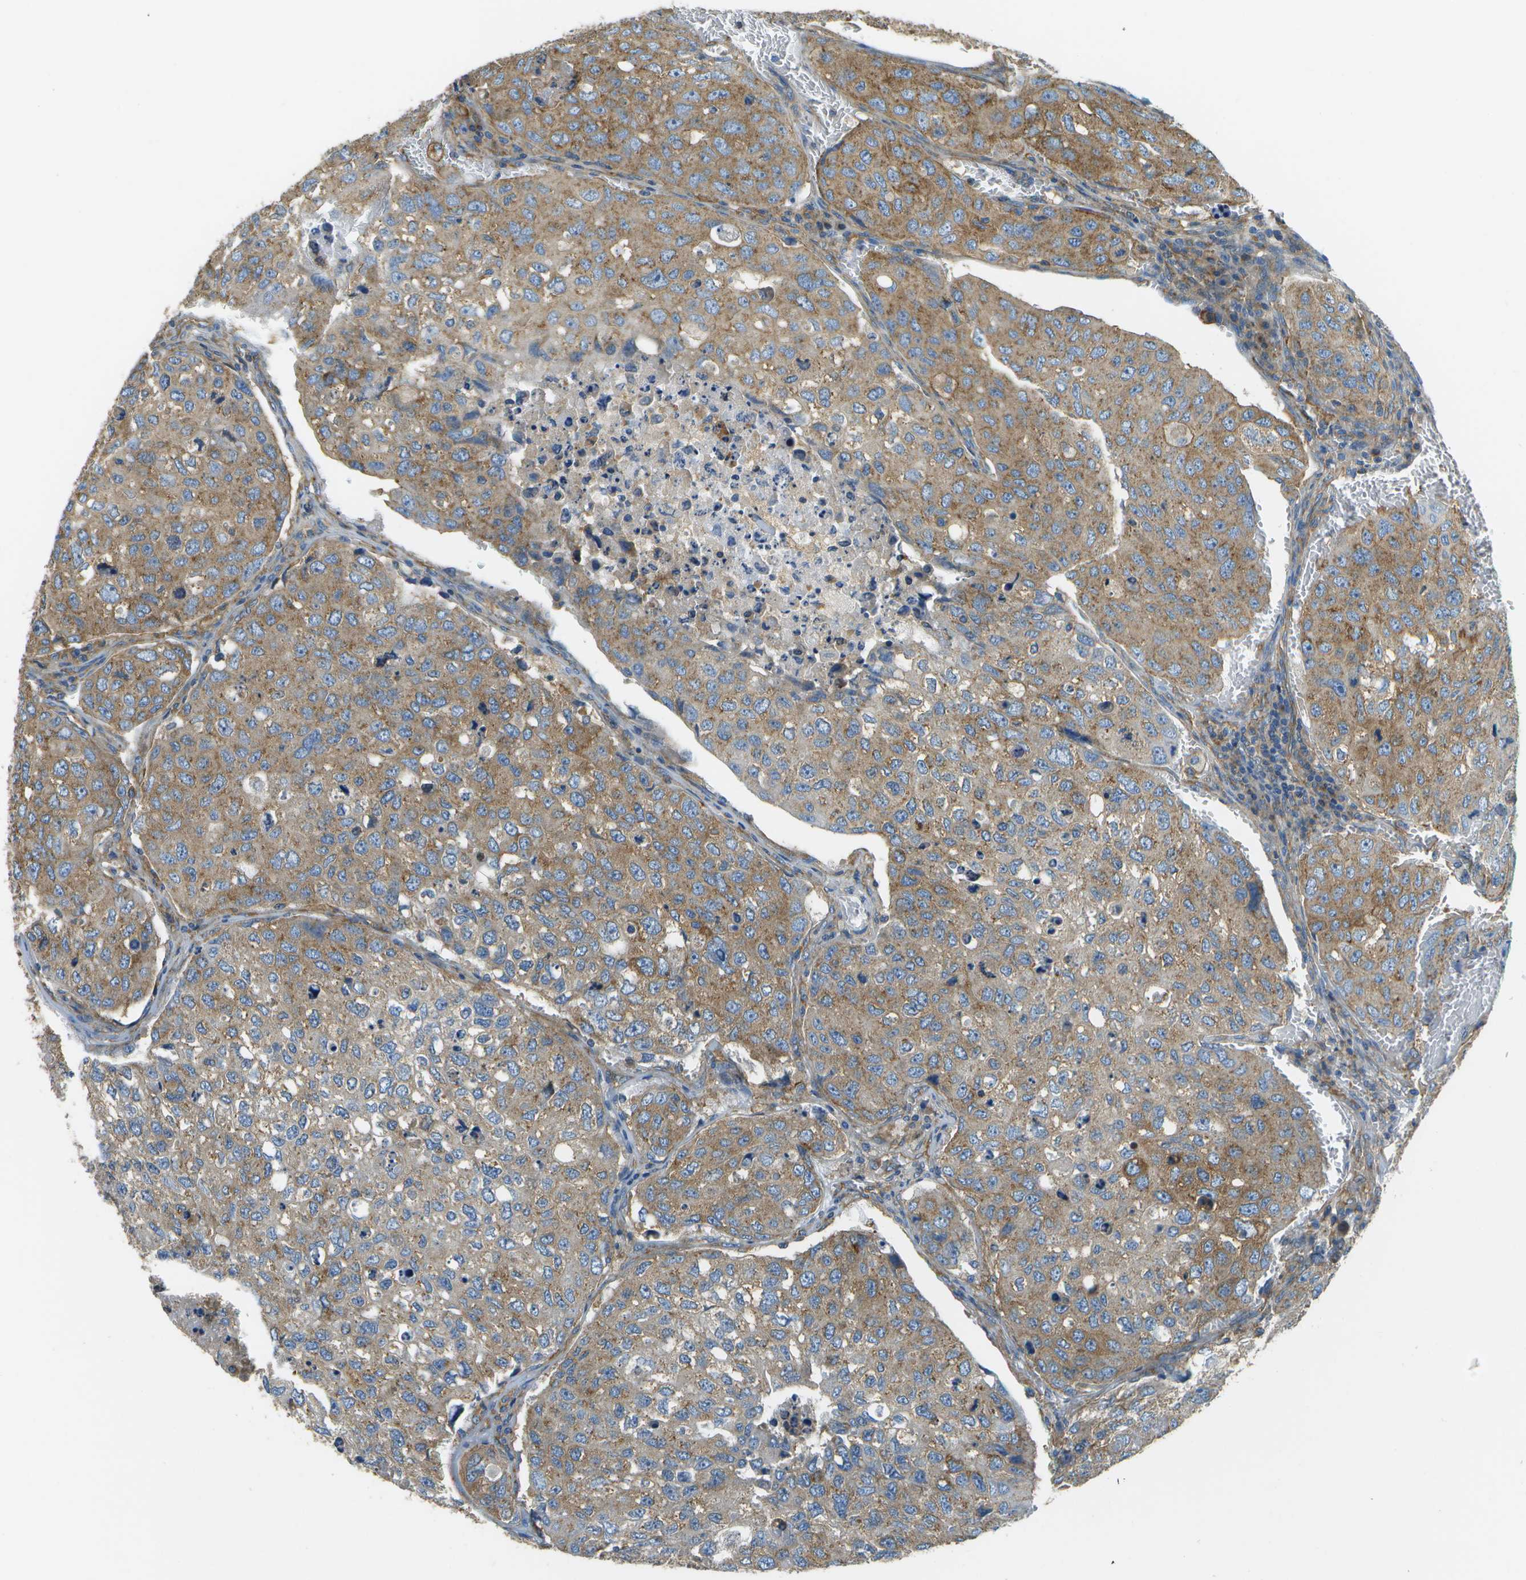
{"staining": {"intensity": "moderate", "quantity": ">75%", "location": "cytoplasmic/membranous"}, "tissue": "urothelial cancer", "cell_type": "Tumor cells", "image_type": "cancer", "snomed": [{"axis": "morphology", "description": "Urothelial carcinoma, High grade"}, {"axis": "topography", "description": "Lymph node"}, {"axis": "topography", "description": "Urinary bladder"}], "caption": "Tumor cells reveal medium levels of moderate cytoplasmic/membranous expression in approximately >75% of cells in urothelial cancer.", "gene": "CLTC", "patient": {"sex": "male", "age": 51}}